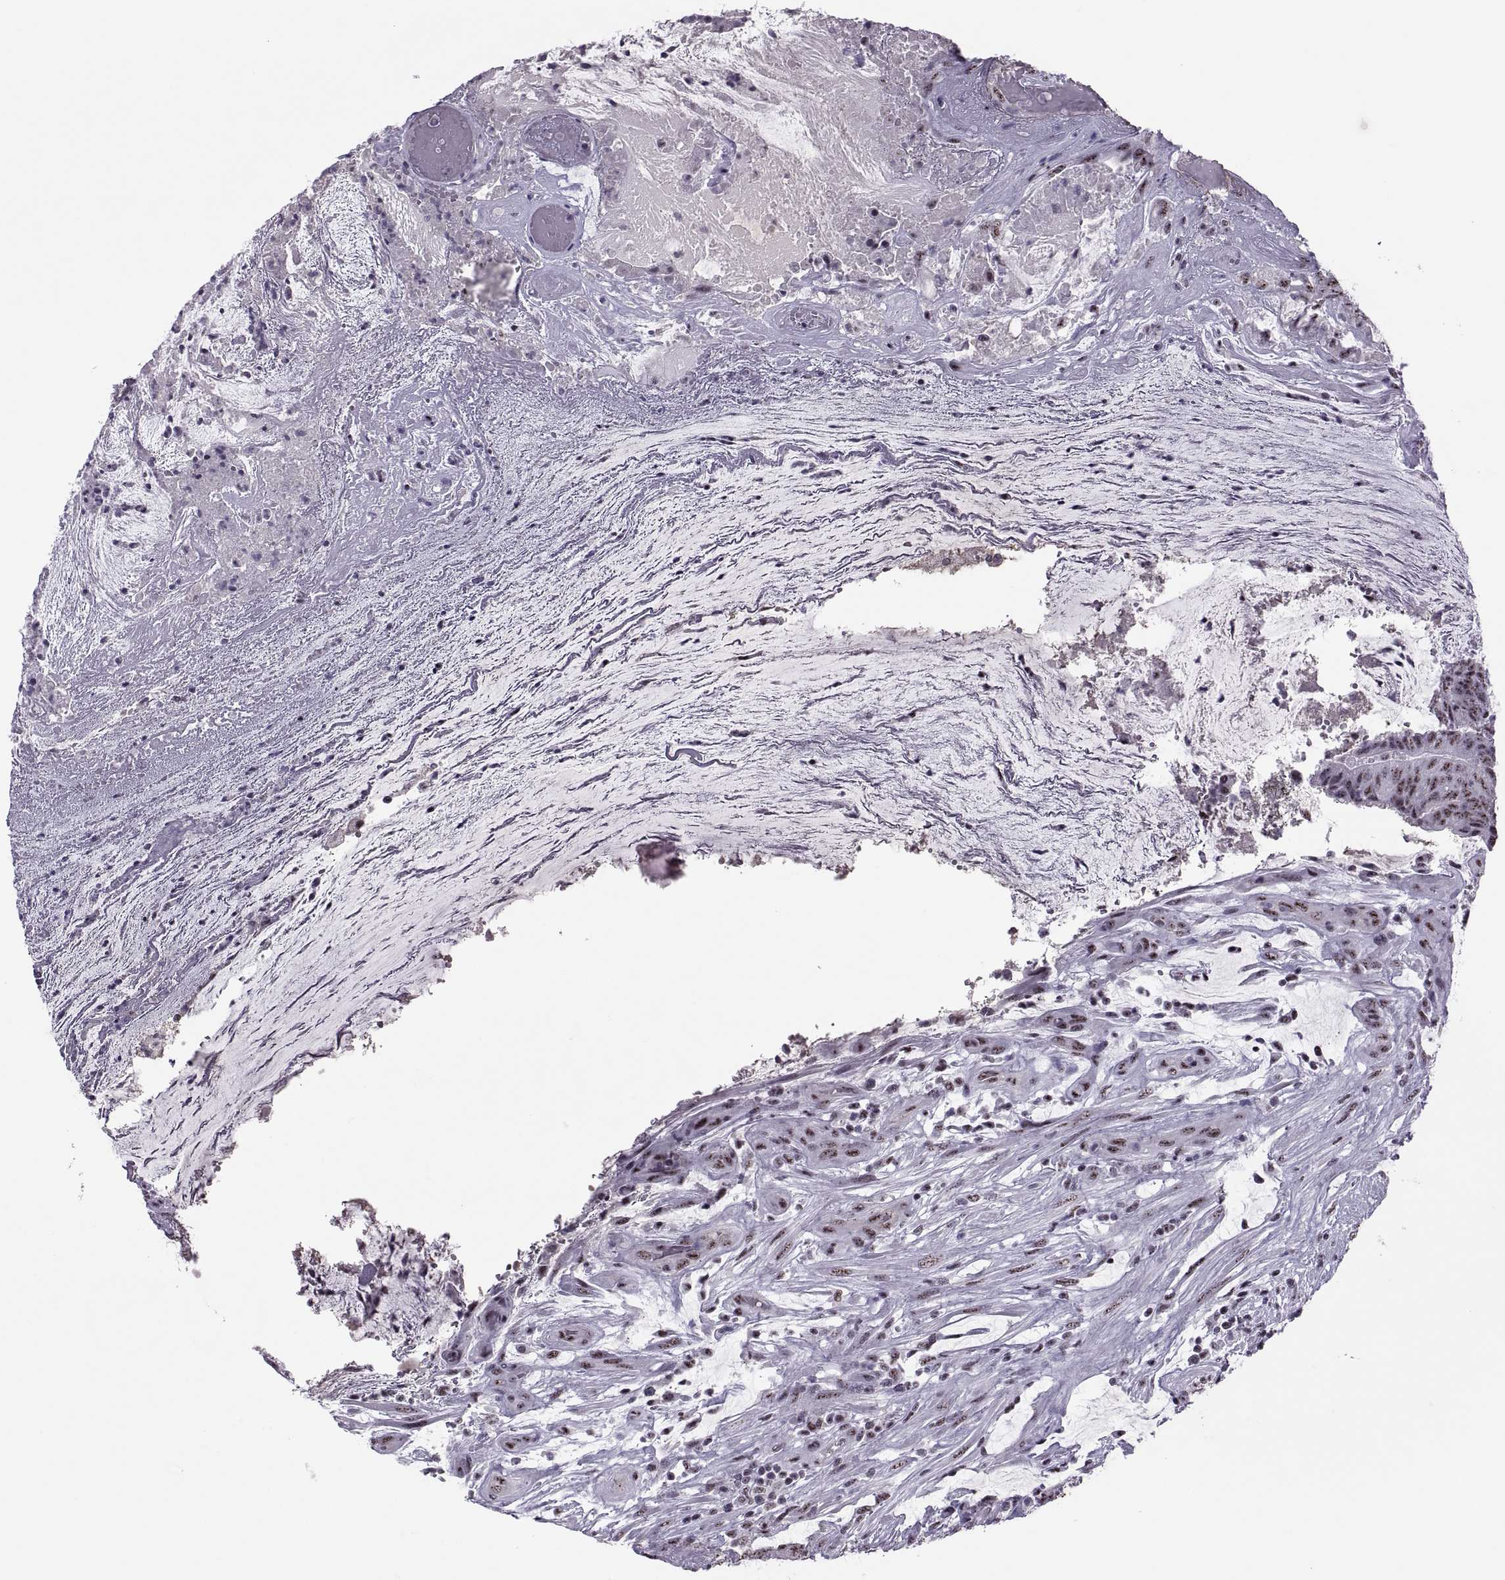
{"staining": {"intensity": "moderate", "quantity": ">75%", "location": "nuclear"}, "tissue": "colorectal cancer", "cell_type": "Tumor cells", "image_type": "cancer", "snomed": [{"axis": "morphology", "description": "Adenocarcinoma, NOS"}, {"axis": "topography", "description": "Colon"}], "caption": "High-power microscopy captured an immunohistochemistry (IHC) histopathology image of adenocarcinoma (colorectal), revealing moderate nuclear positivity in about >75% of tumor cells. The staining was performed using DAB (3,3'-diaminobenzidine), with brown indicating positive protein expression. Nuclei are stained blue with hematoxylin.", "gene": "MAGEA4", "patient": {"sex": "female", "age": 43}}